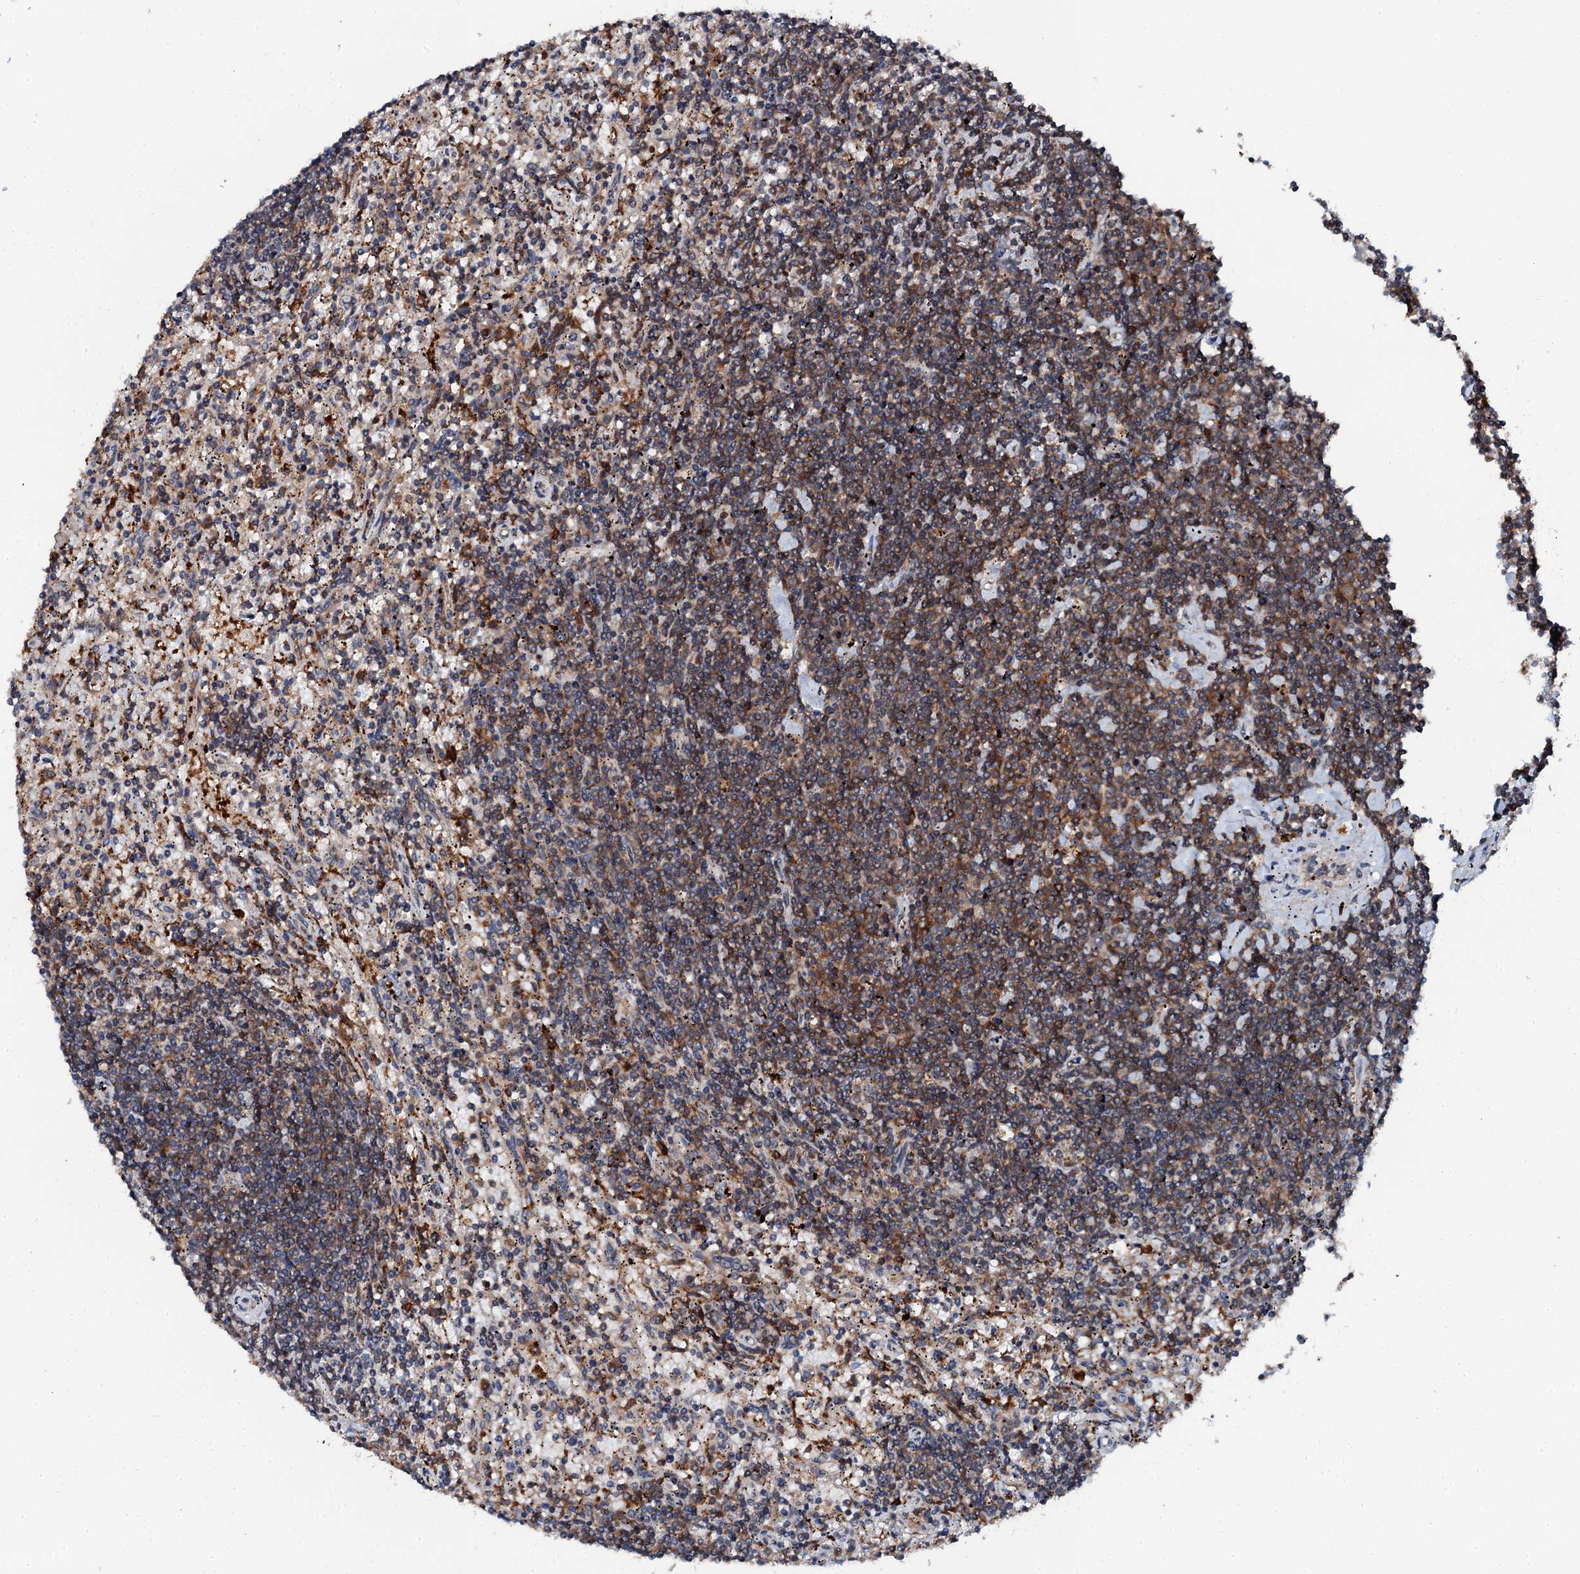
{"staining": {"intensity": "moderate", "quantity": "<25%", "location": "cytoplasmic/membranous"}, "tissue": "lymphoma", "cell_type": "Tumor cells", "image_type": "cancer", "snomed": [{"axis": "morphology", "description": "Malignant lymphoma, non-Hodgkin's type, Low grade"}, {"axis": "topography", "description": "Spleen"}], "caption": "This micrograph shows IHC staining of low-grade malignant lymphoma, non-Hodgkin's type, with low moderate cytoplasmic/membranous staining in approximately <25% of tumor cells.", "gene": "EDC4", "patient": {"sex": "male", "age": 76}}